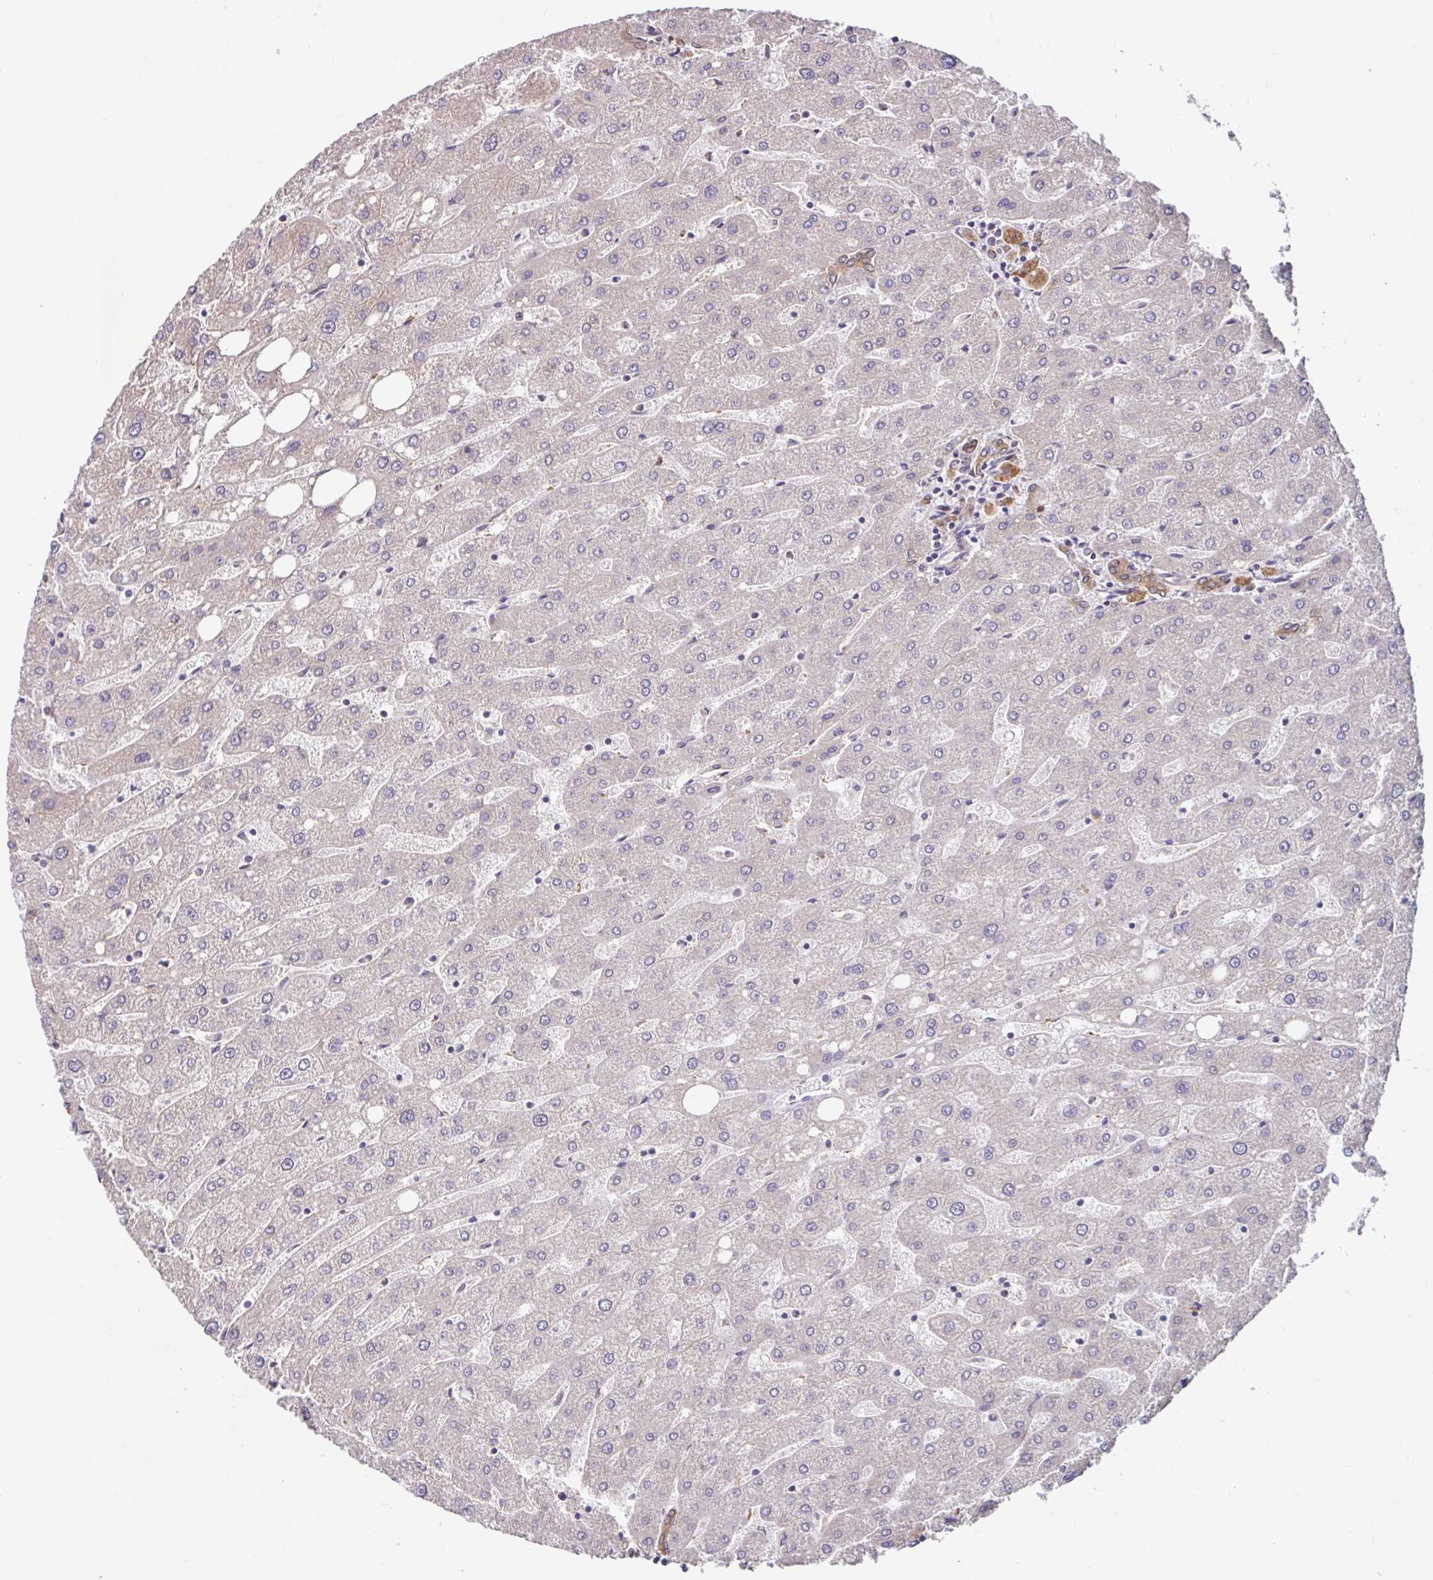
{"staining": {"intensity": "moderate", "quantity": ">75%", "location": "cytoplasmic/membranous"}, "tissue": "liver", "cell_type": "Cholangiocytes", "image_type": "normal", "snomed": [{"axis": "morphology", "description": "Normal tissue, NOS"}, {"axis": "topography", "description": "Liver"}], "caption": "This photomicrograph exhibits immunohistochemistry (IHC) staining of unremarkable liver, with medium moderate cytoplasmic/membranous expression in about >75% of cholangiocytes.", "gene": "STYXL1", "patient": {"sex": "male", "age": 67}}